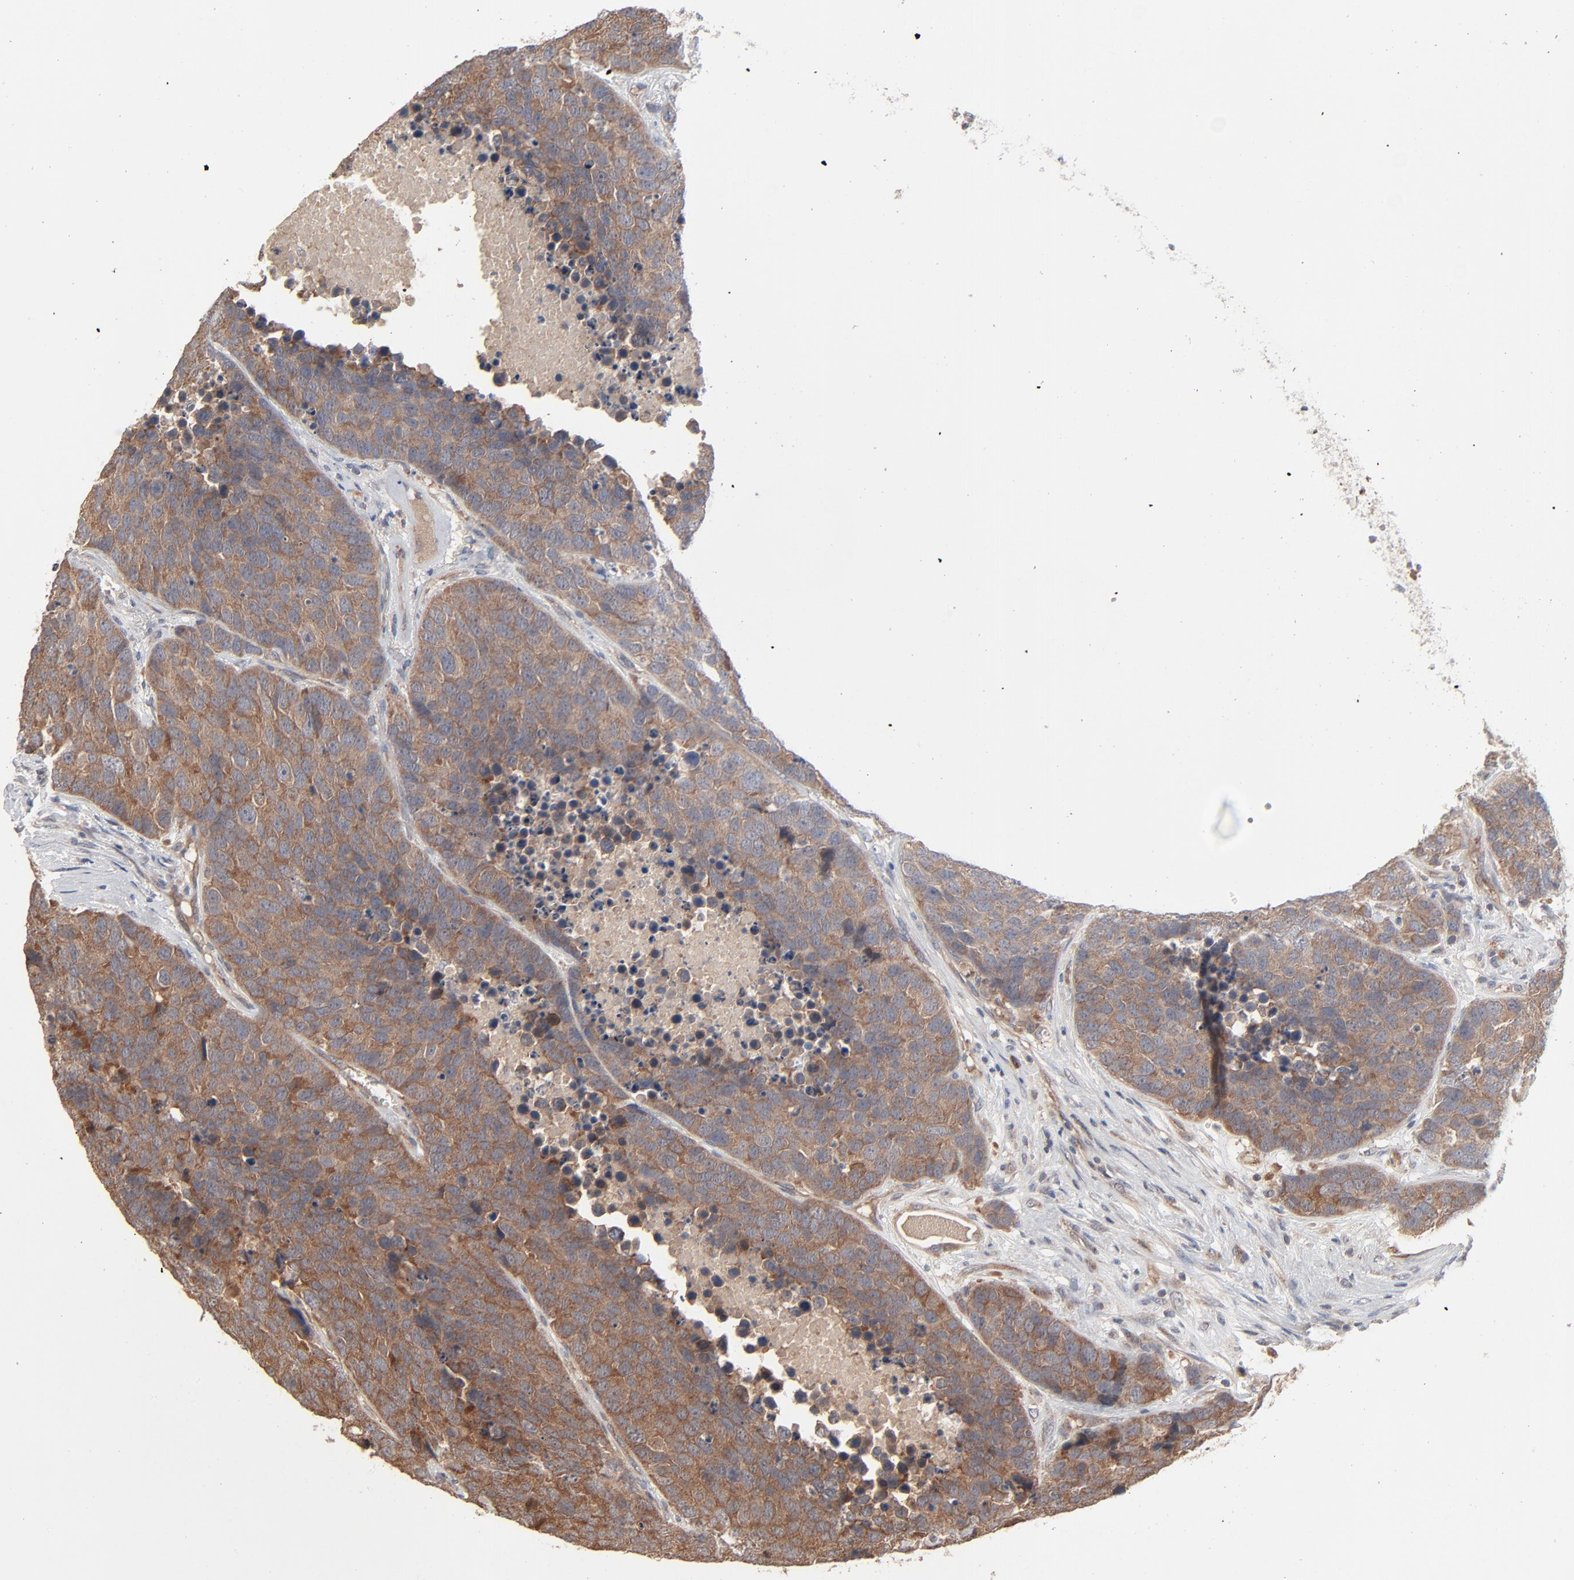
{"staining": {"intensity": "moderate", "quantity": ">75%", "location": "cytoplasmic/membranous"}, "tissue": "carcinoid", "cell_type": "Tumor cells", "image_type": "cancer", "snomed": [{"axis": "morphology", "description": "Carcinoid, malignant, NOS"}, {"axis": "topography", "description": "Lung"}], "caption": "Carcinoid (malignant) stained with a brown dye shows moderate cytoplasmic/membranous positive staining in about >75% of tumor cells.", "gene": "ABLIM3", "patient": {"sex": "male", "age": 60}}